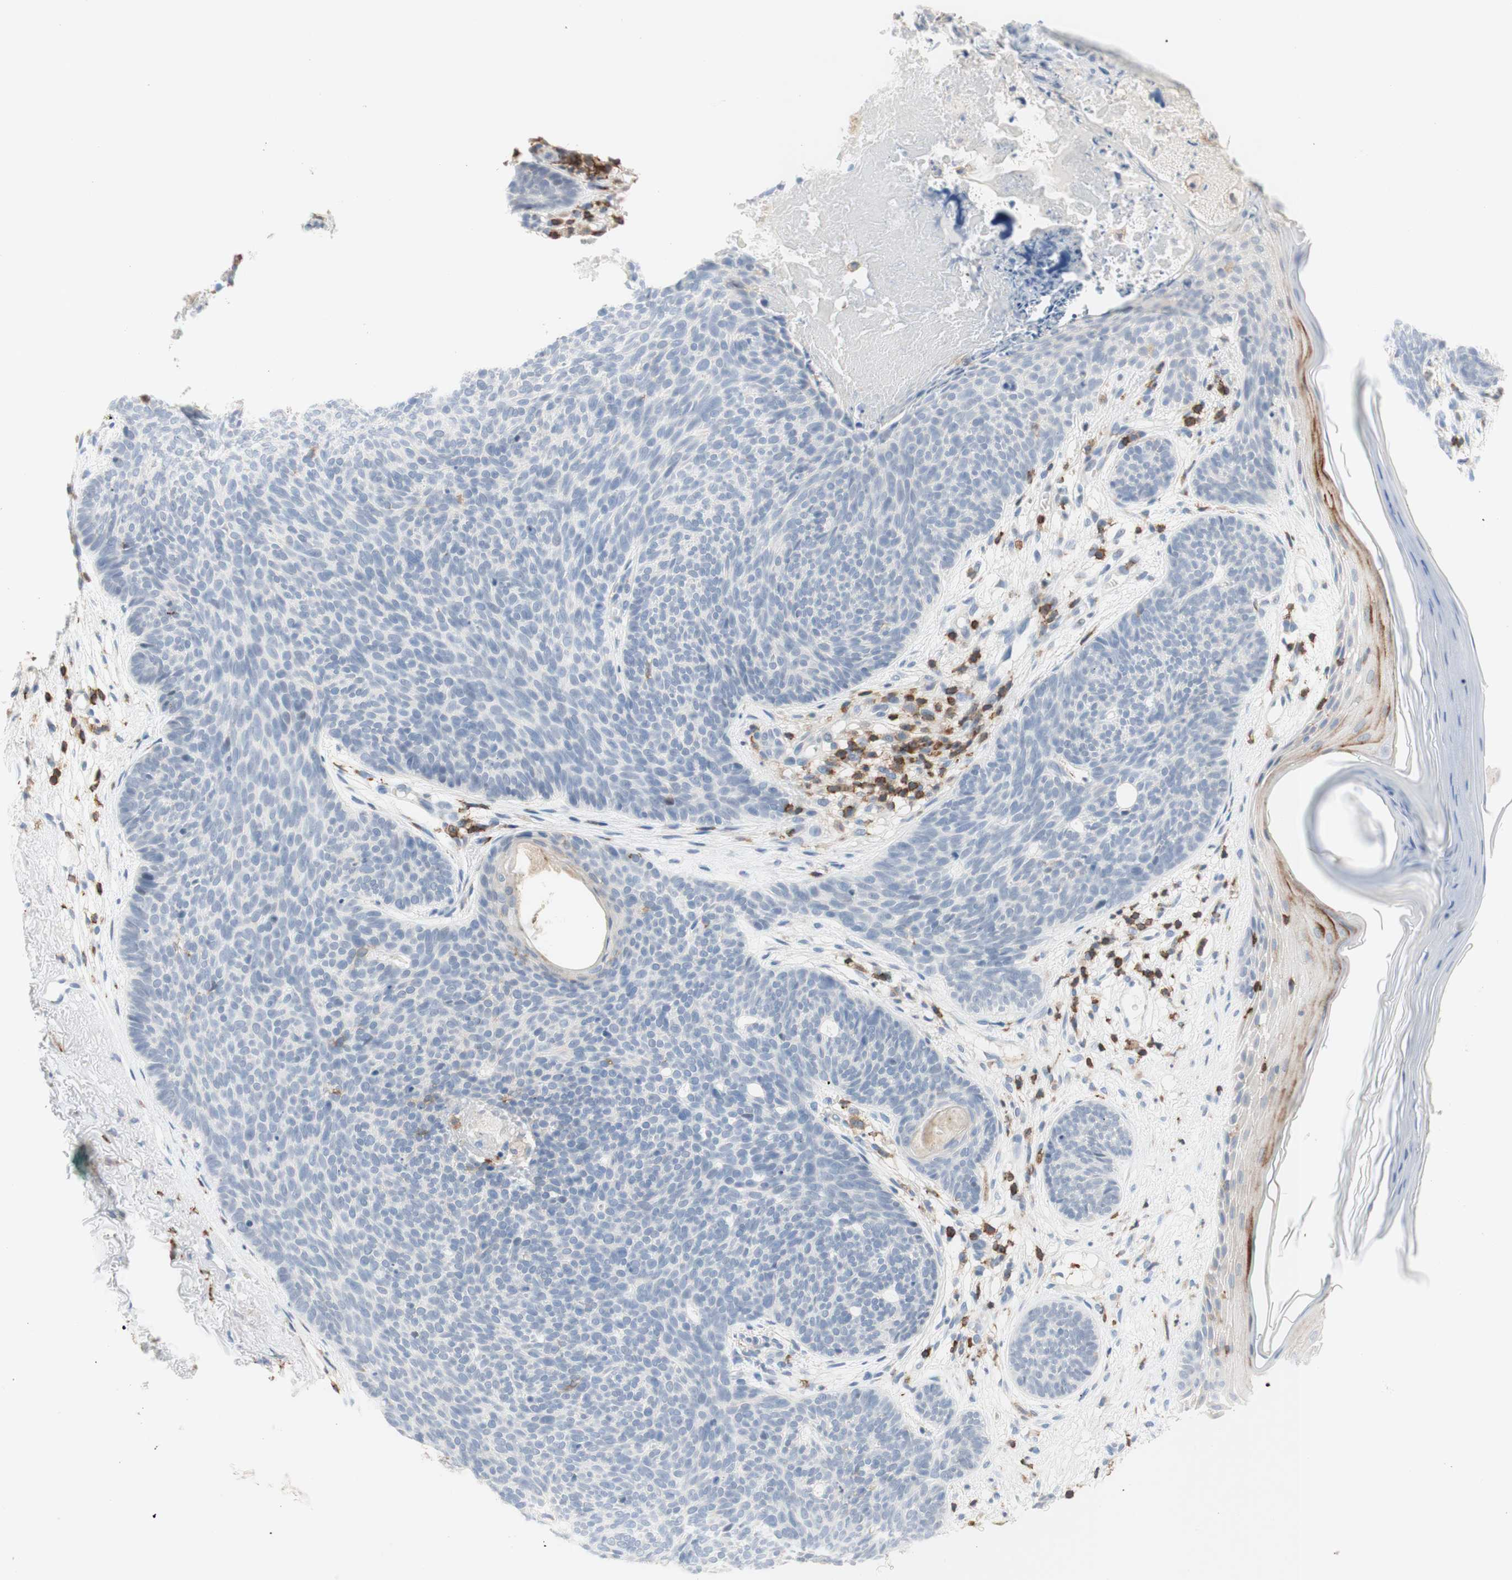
{"staining": {"intensity": "negative", "quantity": "none", "location": "none"}, "tissue": "skin cancer", "cell_type": "Tumor cells", "image_type": "cancer", "snomed": [{"axis": "morphology", "description": "Normal tissue, NOS"}, {"axis": "morphology", "description": "Basal cell carcinoma"}, {"axis": "topography", "description": "Skin"}], "caption": "Tumor cells are negative for brown protein staining in skin cancer. (DAB (3,3'-diaminobenzidine) immunohistochemistry (IHC) visualized using brightfield microscopy, high magnification).", "gene": "SPINK6", "patient": {"sex": "female", "age": 70}}